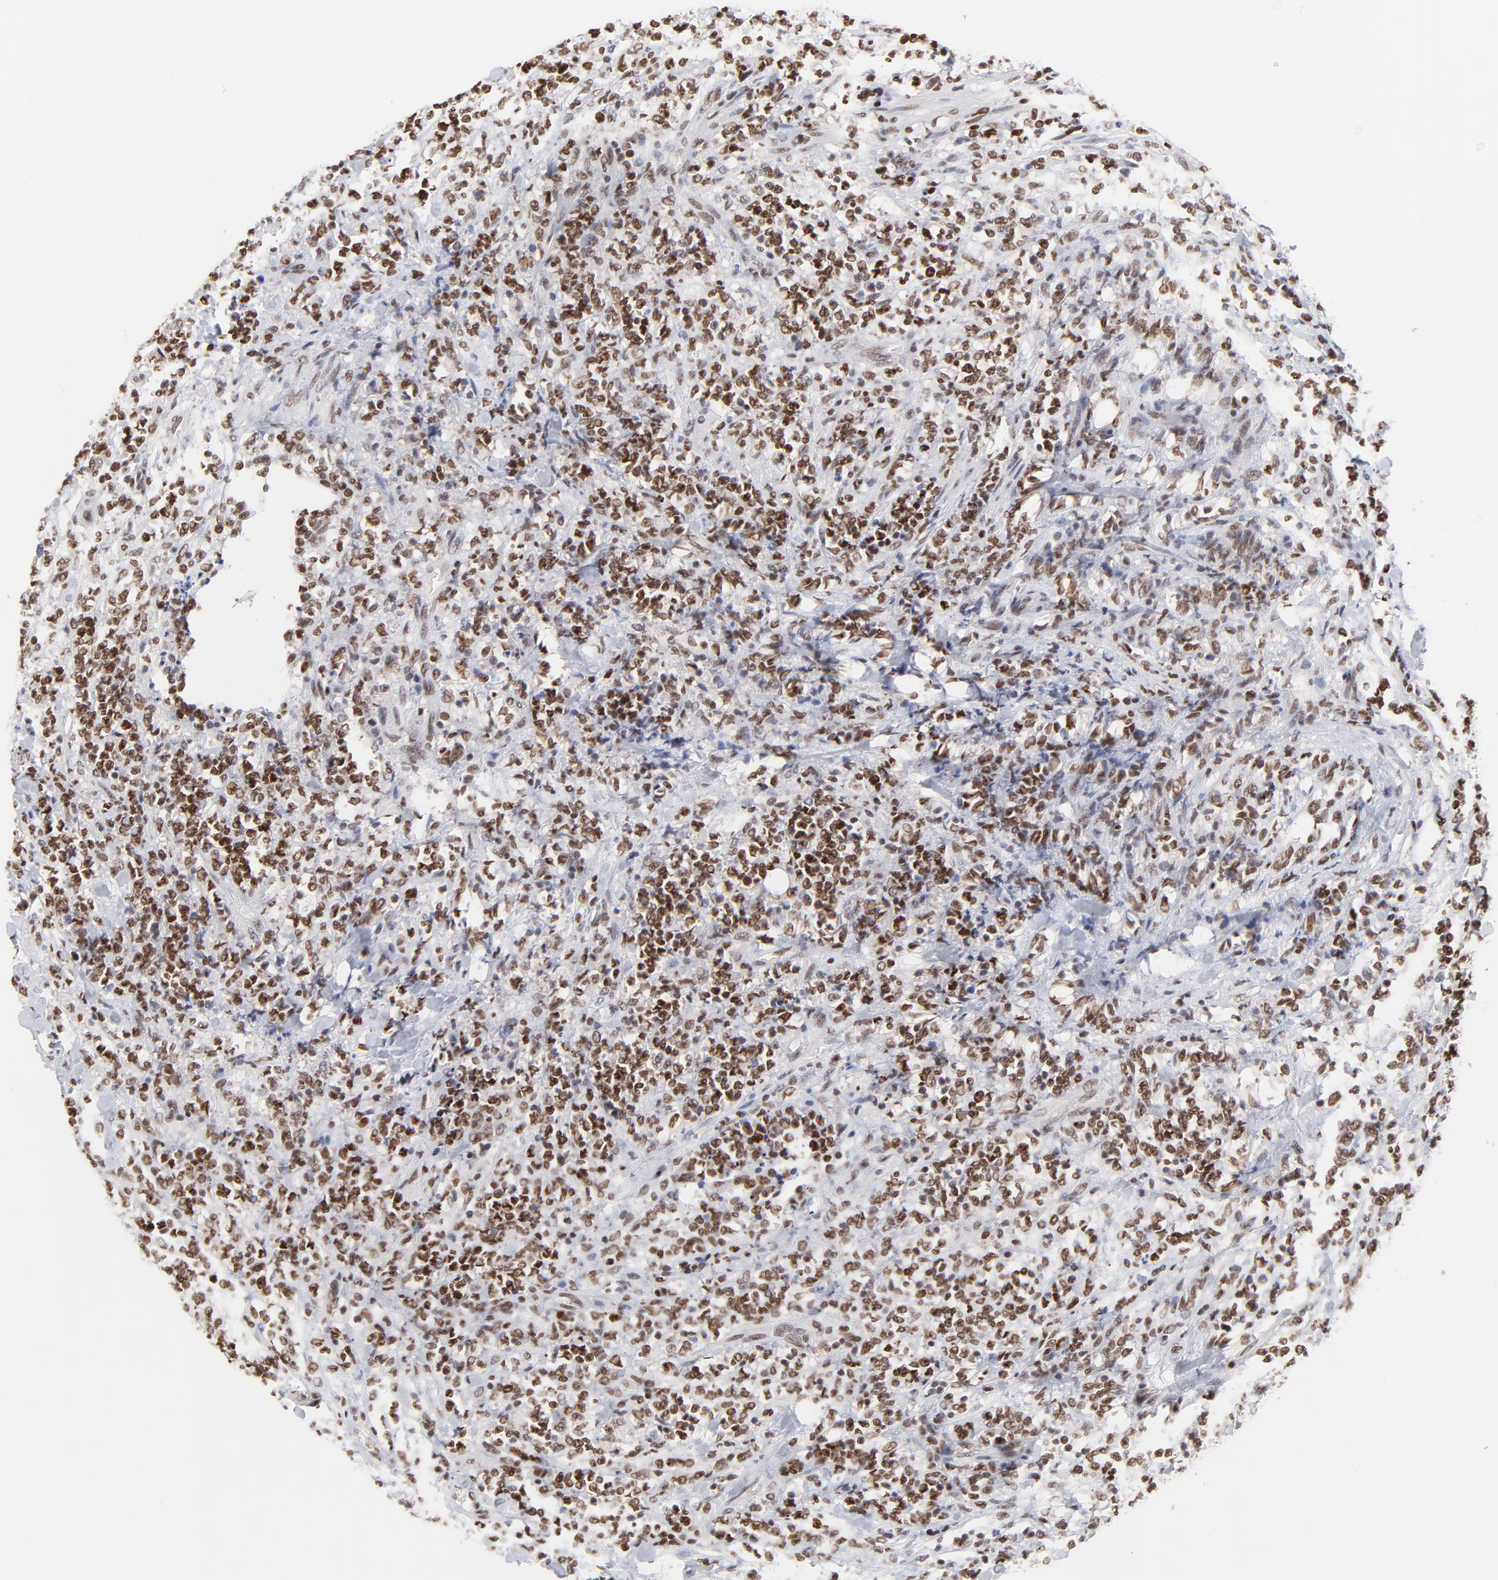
{"staining": {"intensity": "strong", "quantity": ">75%", "location": "nuclear"}, "tissue": "lymphoma", "cell_type": "Tumor cells", "image_type": "cancer", "snomed": [{"axis": "morphology", "description": "Malignant lymphoma, non-Hodgkin's type, High grade"}, {"axis": "topography", "description": "Soft tissue"}], "caption": "Approximately >75% of tumor cells in high-grade malignant lymphoma, non-Hodgkin's type display strong nuclear protein expression as visualized by brown immunohistochemical staining.", "gene": "ZMYM3", "patient": {"sex": "male", "age": 18}}